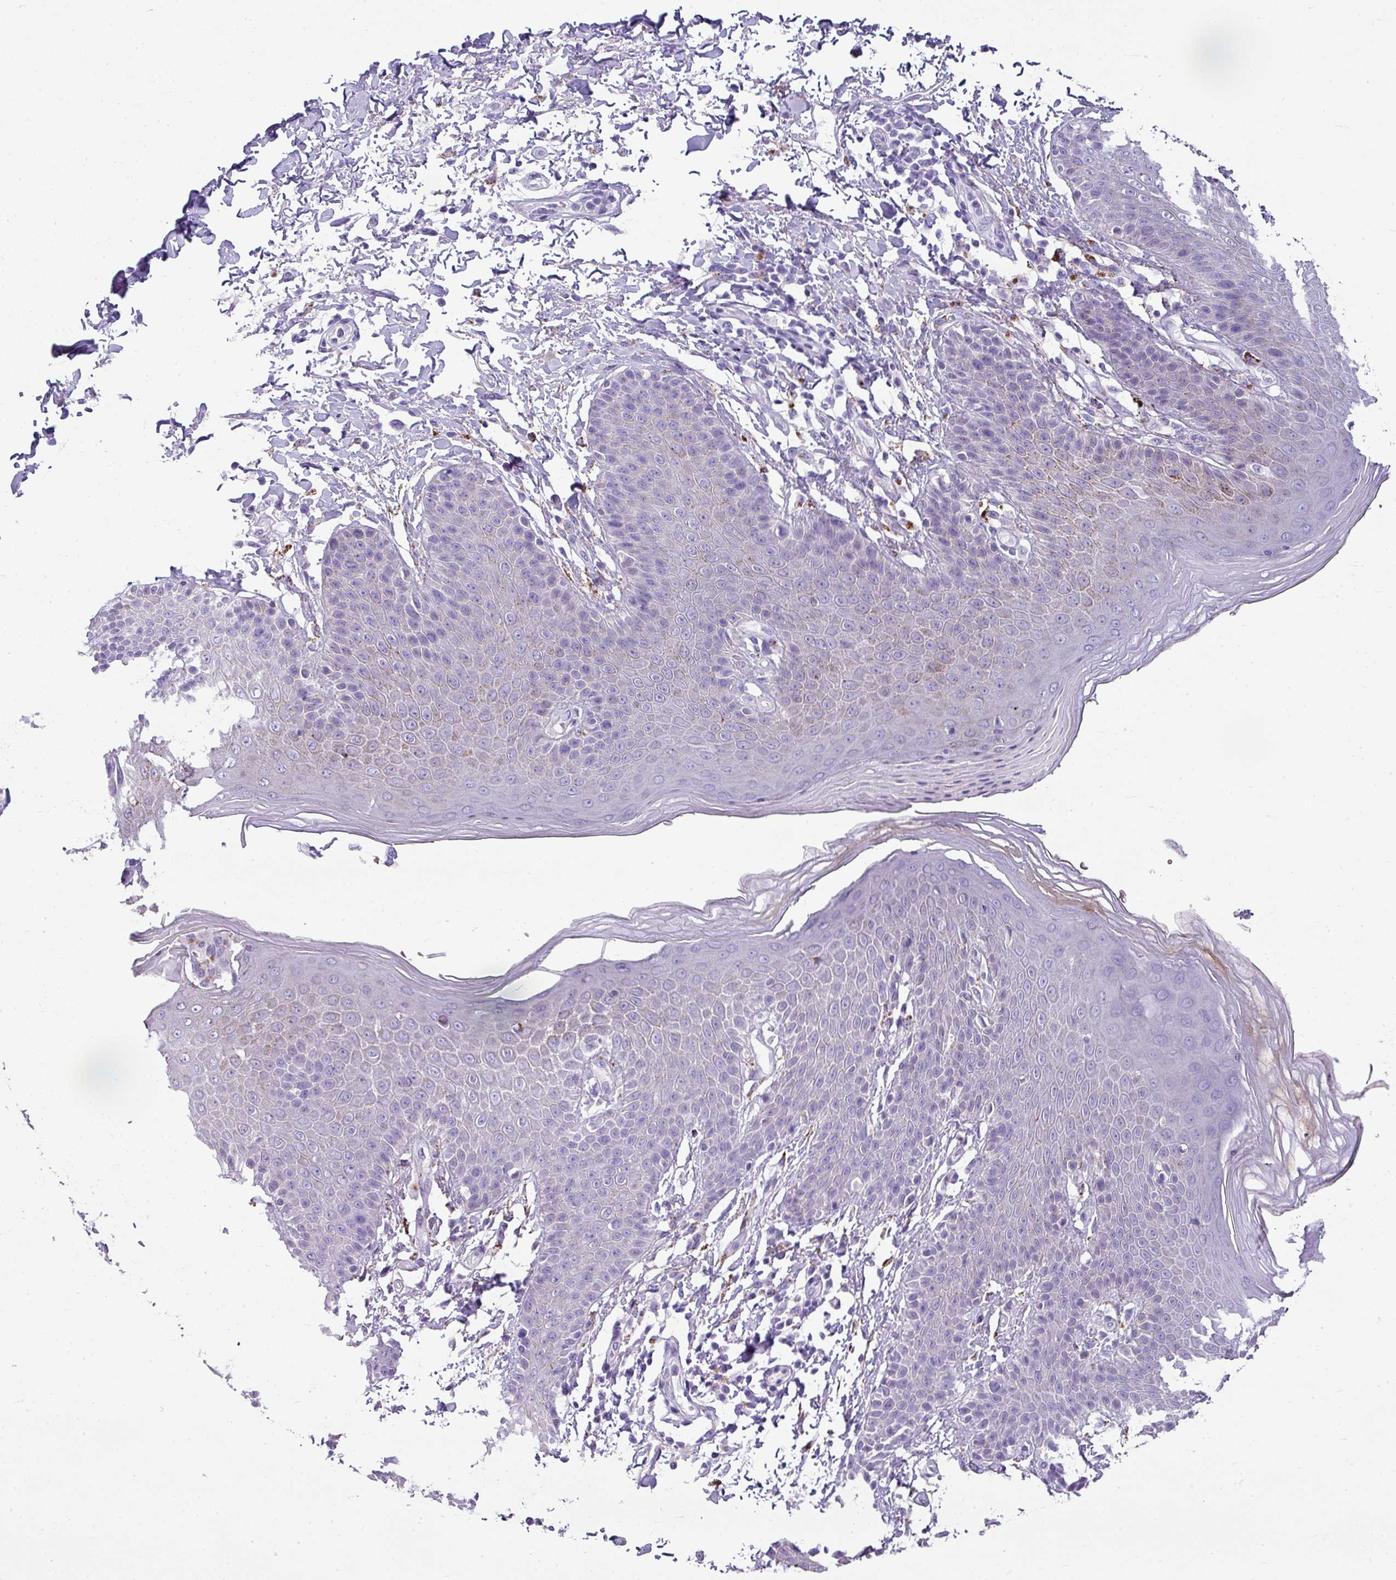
{"staining": {"intensity": "weak", "quantity": "<25%", "location": "cytoplasmic/membranous"}, "tissue": "skin", "cell_type": "Epidermal cells", "image_type": "normal", "snomed": [{"axis": "morphology", "description": "Normal tissue, NOS"}, {"axis": "topography", "description": "Peripheral nerve tissue"}], "caption": "High power microscopy micrograph of an immunohistochemistry (IHC) image of benign skin, revealing no significant positivity in epidermal cells.", "gene": "ZNF568", "patient": {"sex": "male", "age": 51}}